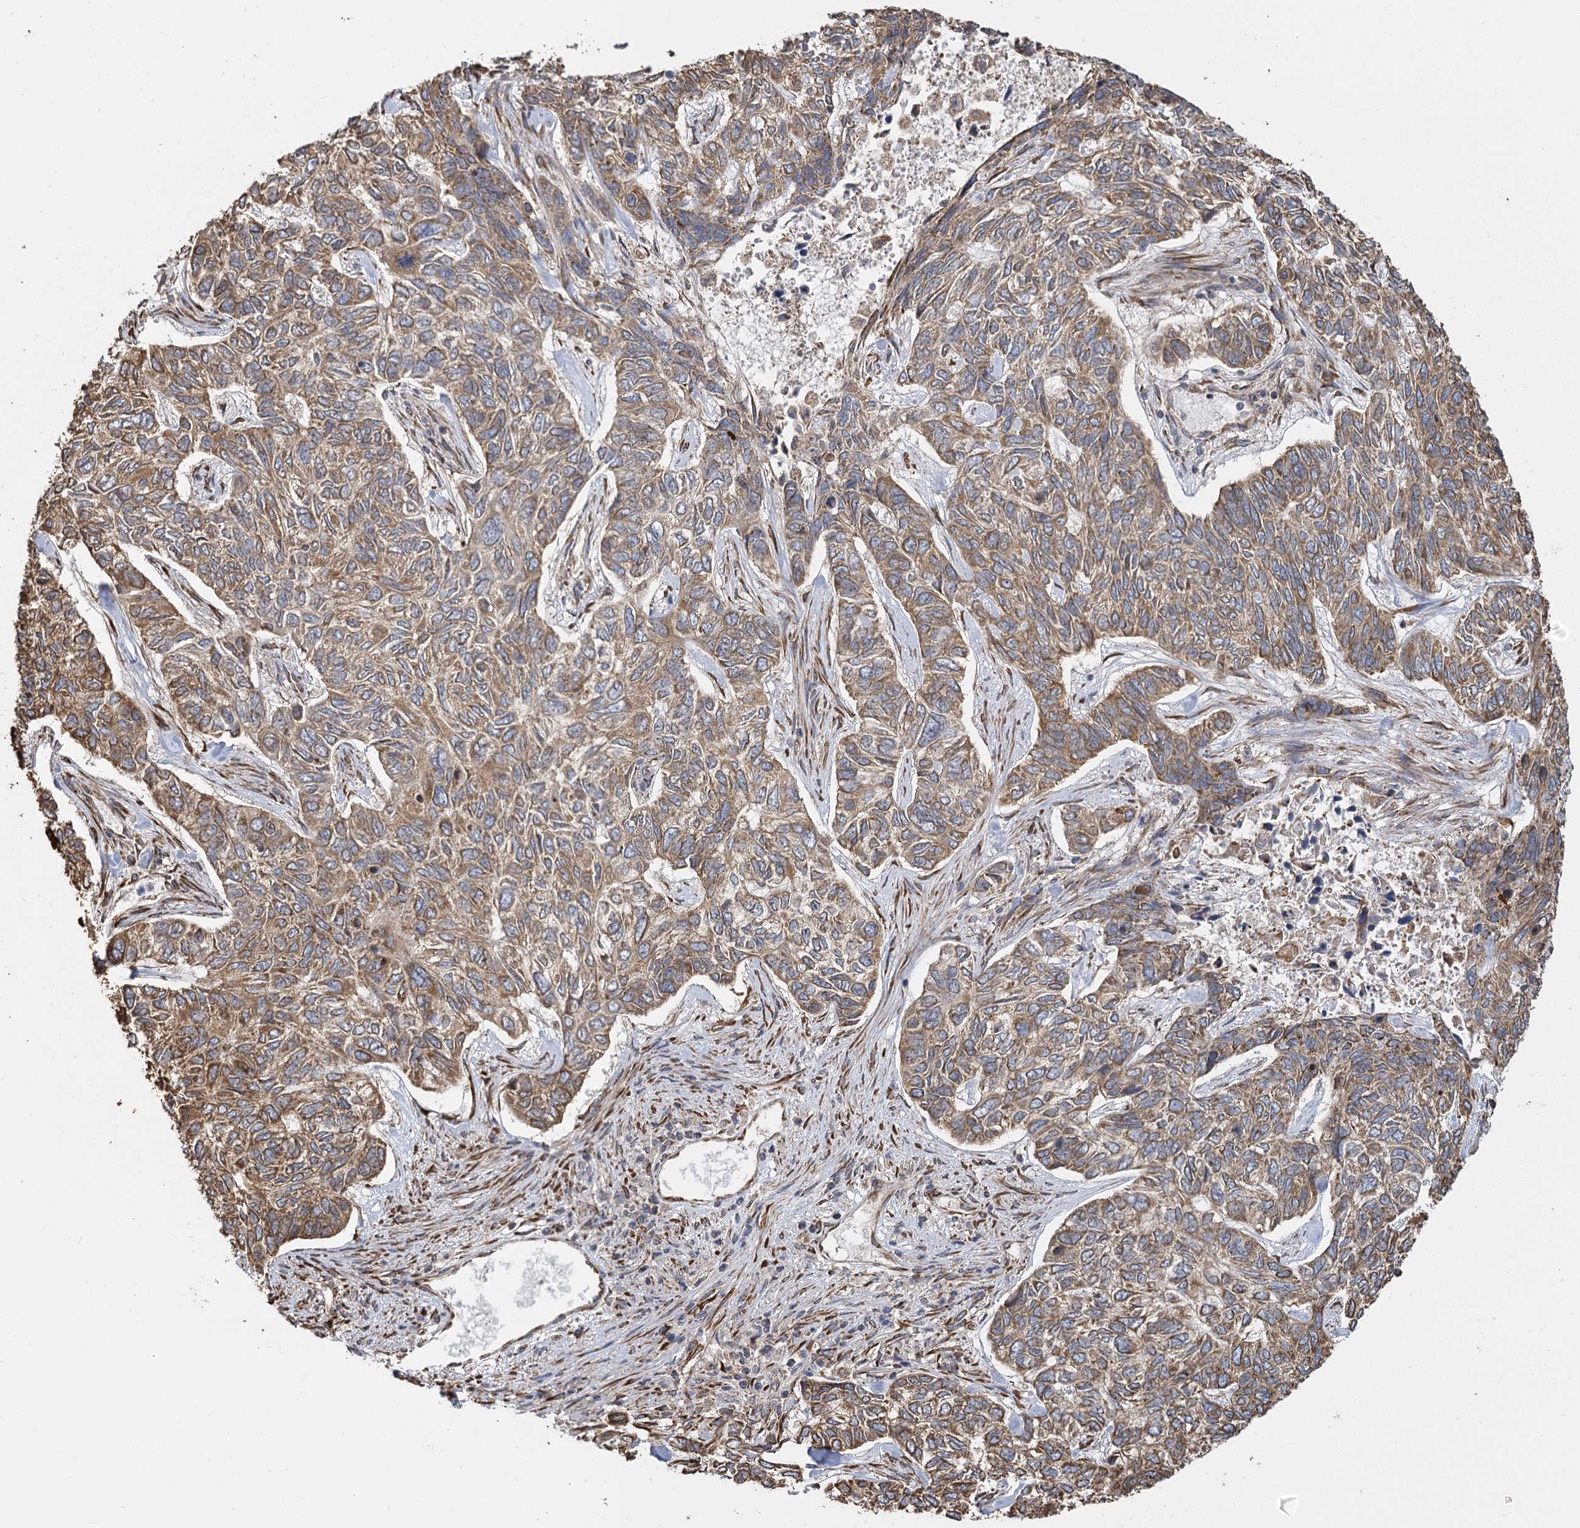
{"staining": {"intensity": "moderate", "quantity": ">75%", "location": "cytoplasmic/membranous"}, "tissue": "skin cancer", "cell_type": "Tumor cells", "image_type": "cancer", "snomed": [{"axis": "morphology", "description": "Basal cell carcinoma"}, {"axis": "topography", "description": "Skin"}], "caption": "Human skin cancer stained with a brown dye demonstrates moderate cytoplasmic/membranous positive positivity in approximately >75% of tumor cells.", "gene": "IL11RA", "patient": {"sex": "female", "age": 65}}